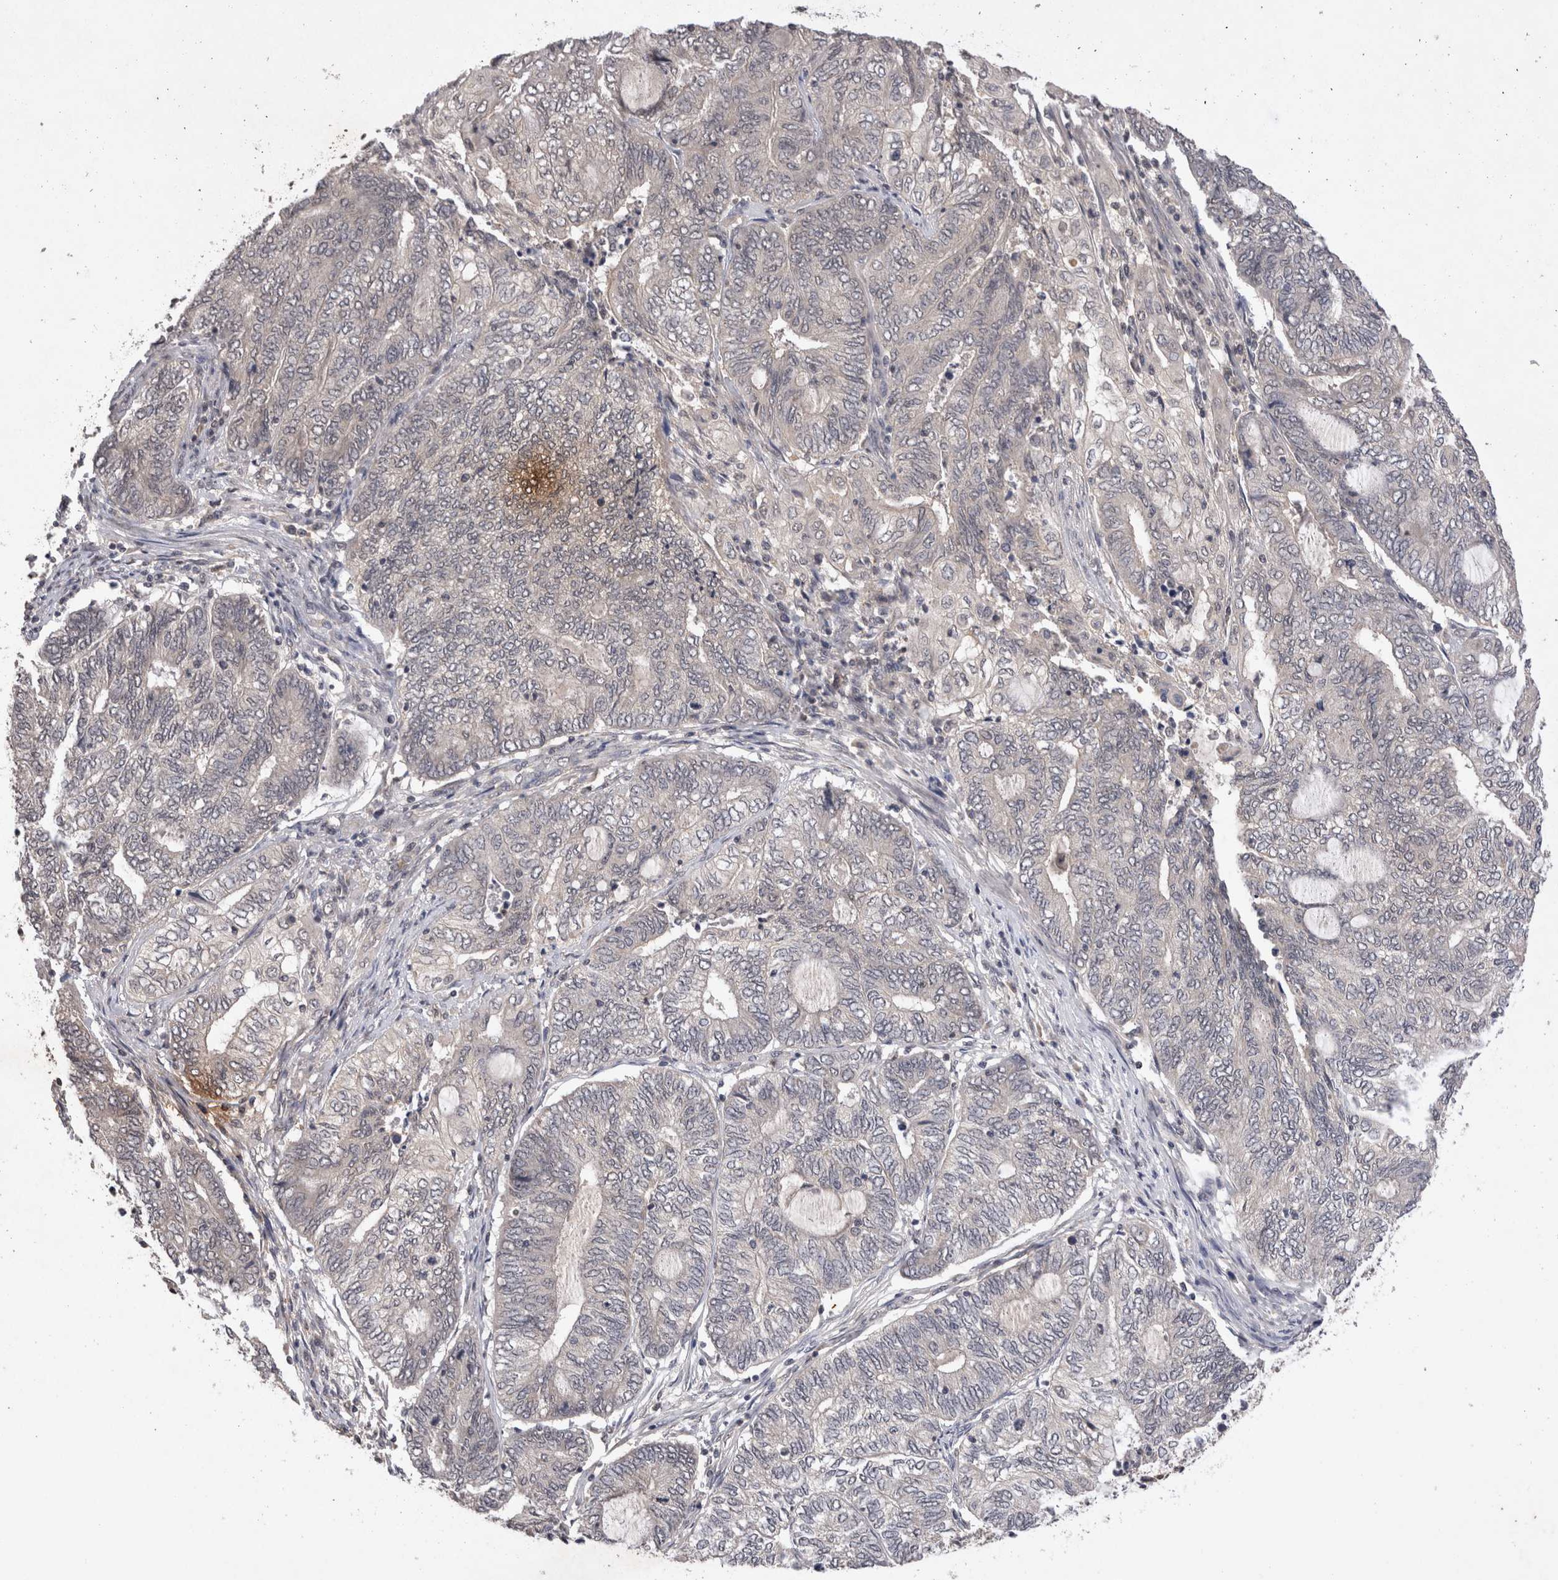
{"staining": {"intensity": "negative", "quantity": "none", "location": "none"}, "tissue": "endometrial cancer", "cell_type": "Tumor cells", "image_type": "cancer", "snomed": [{"axis": "morphology", "description": "Adenocarcinoma, NOS"}, {"axis": "topography", "description": "Uterus"}, {"axis": "topography", "description": "Endometrium"}], "caption": "Immunohistochemistry (IHC) micrograph of endometrial adenocarcinoma stained for a protein (brown), which shows no positivity in tumor cells.", "gene": "RASSF3", "patient": {"sex": "female", "age": 70}}